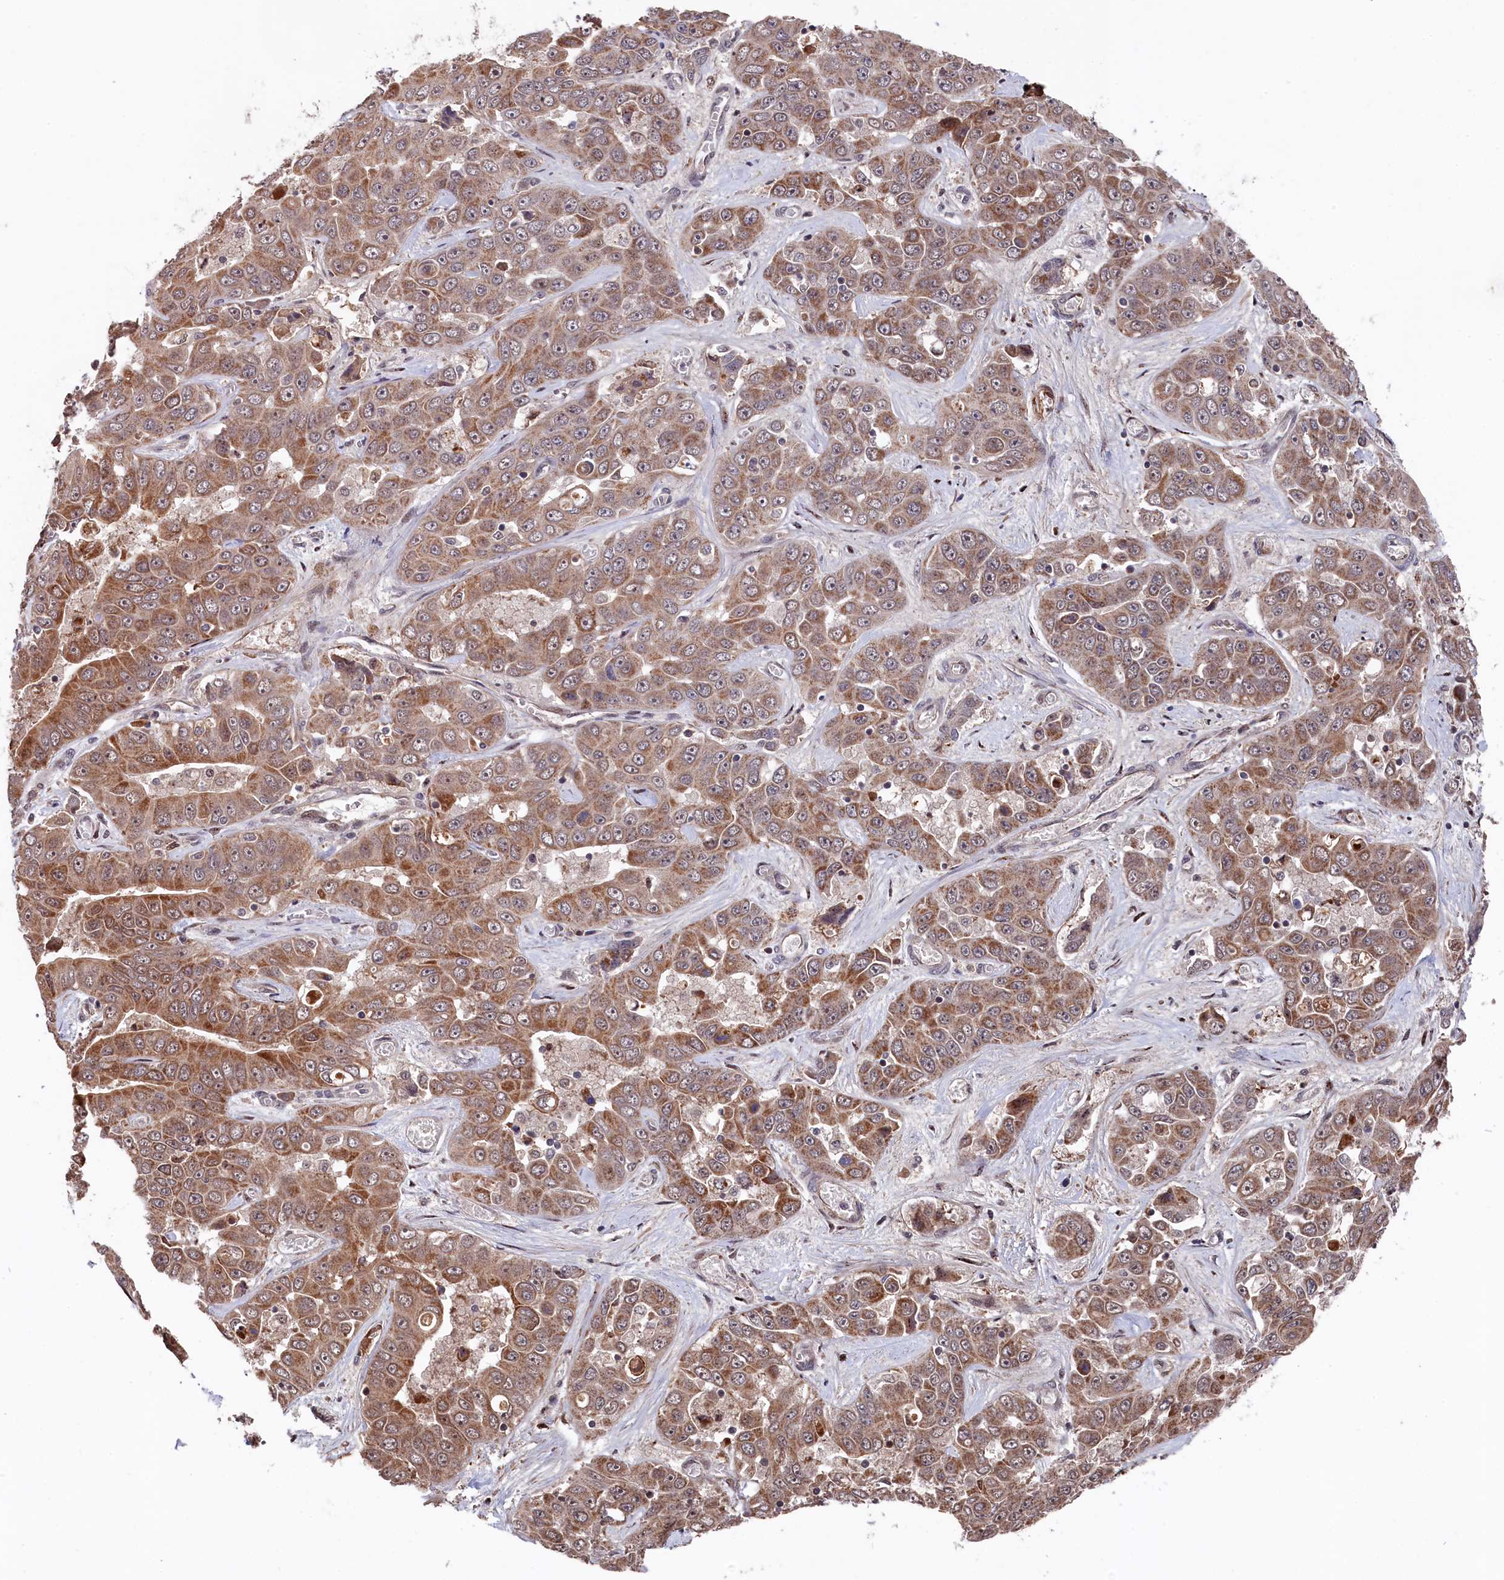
{"staining": {"intensity": "moderate", "quantity": ">75%", "location": "cytoplasmic/membranous"}, "tissue": "liver cancer", "cell_type": "Tumor cells", "image_type": "cancer", "snomed": [{"axis": "morphology", "description": "Cholangiocarcinoma"}, {"axis": "topography", "description": "Liver"}], "caption": "This photomicrograph exhibits liver cancer stained with IHC to label a protein in brown. The cytoplasmic/membranous of tumor cells show moderate positivity for the protein. Nuclei are counter-stained blue.", "gene": "CLPX", "patient": {"sex": "female", "age": 52}}